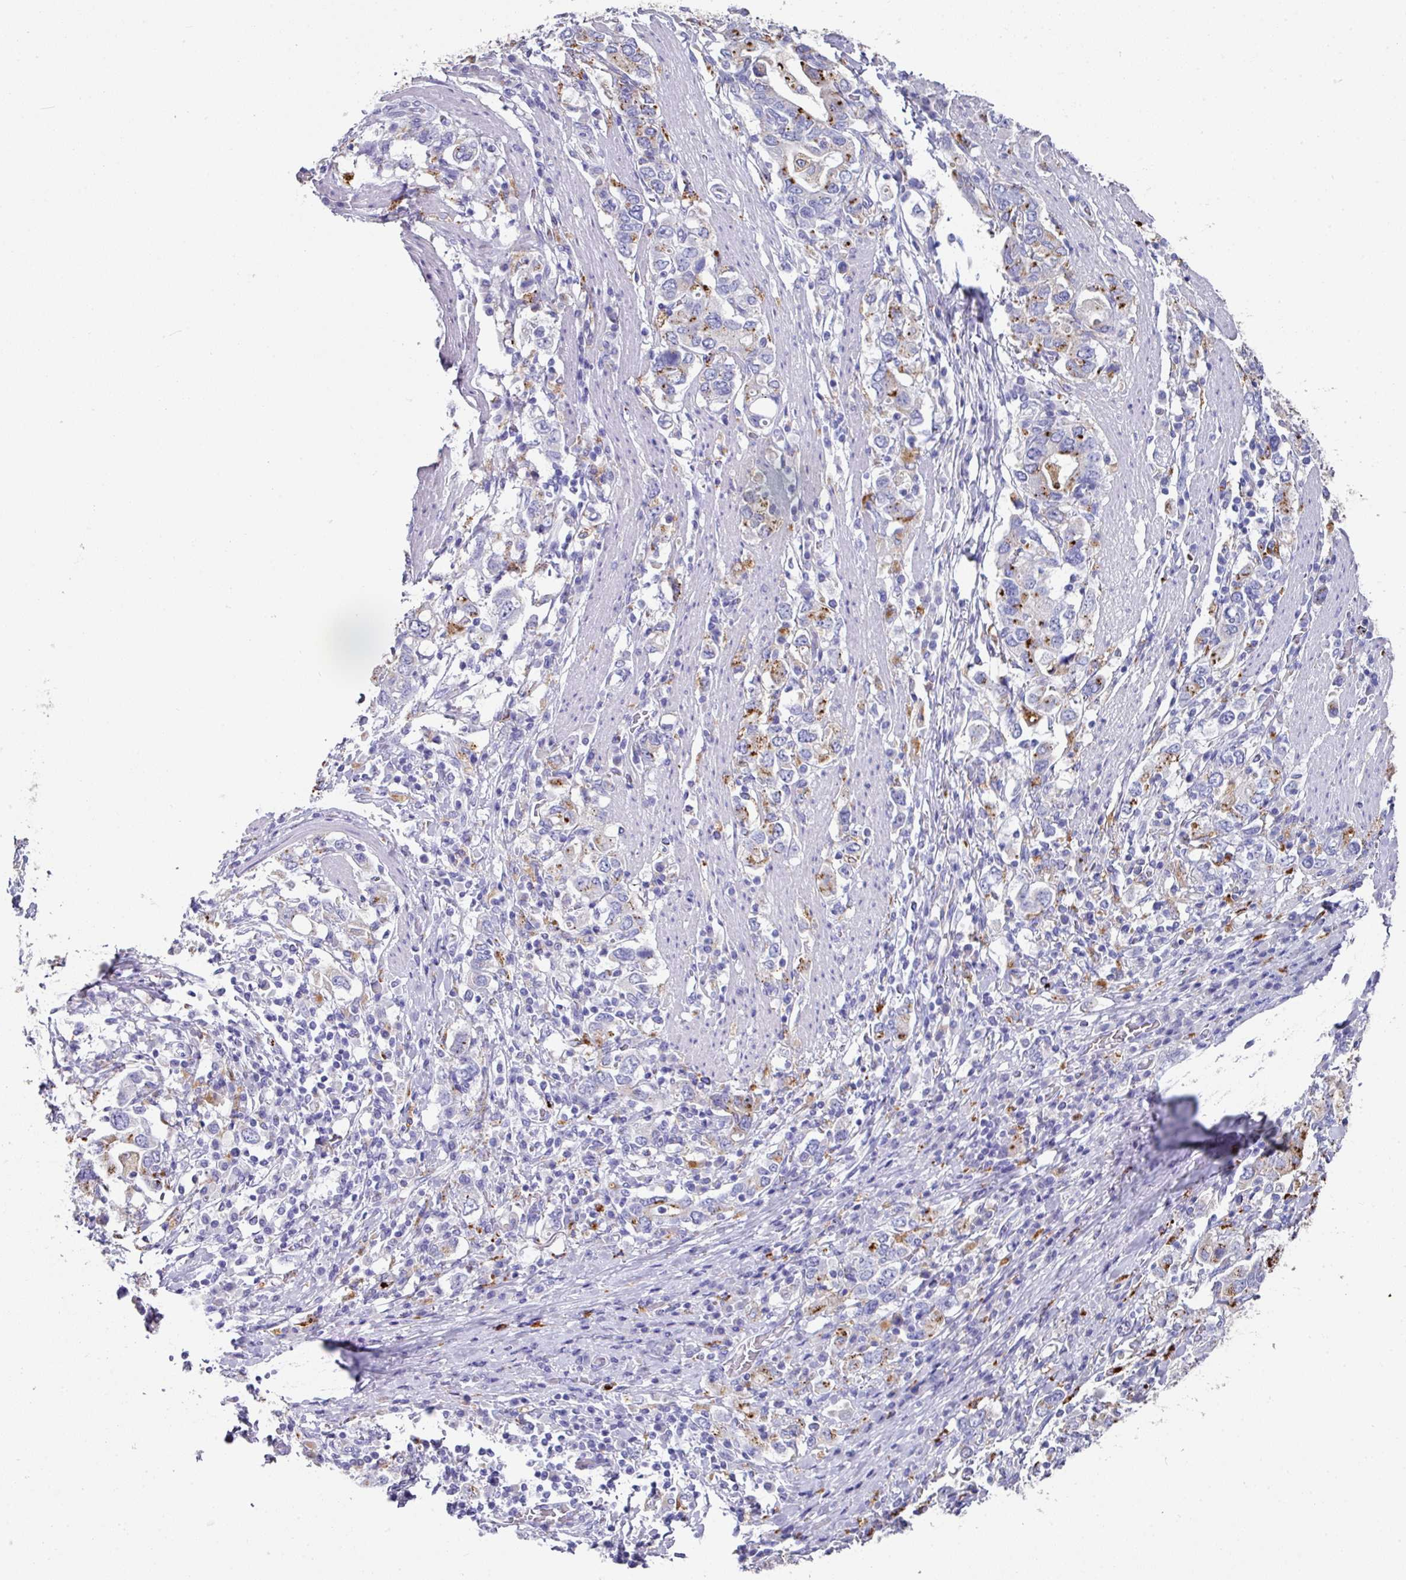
{"staining": {"intensity": "moderate", "quantity": "<25%", "location": "cytoplasmic/membranous"}, "tissue": "stomach cancer", "cell_type": "Tumor cells", "image_type": "cancer", "snomed": [{"axis": "morphology", "description": "Adenocarcinoma, NOS"}, {"axis": "topography", "description": "Stomach, upper"}, {"axis": "topography", "description": "Stomach"}], "caption": "Tumor cells display moderate cytoplasmic/membranous positivity in about <25% of cells in stomach cancer (adenocarcinoma).", "gene": "CPVL", "patient": {"sex": "male", "age": 62}}